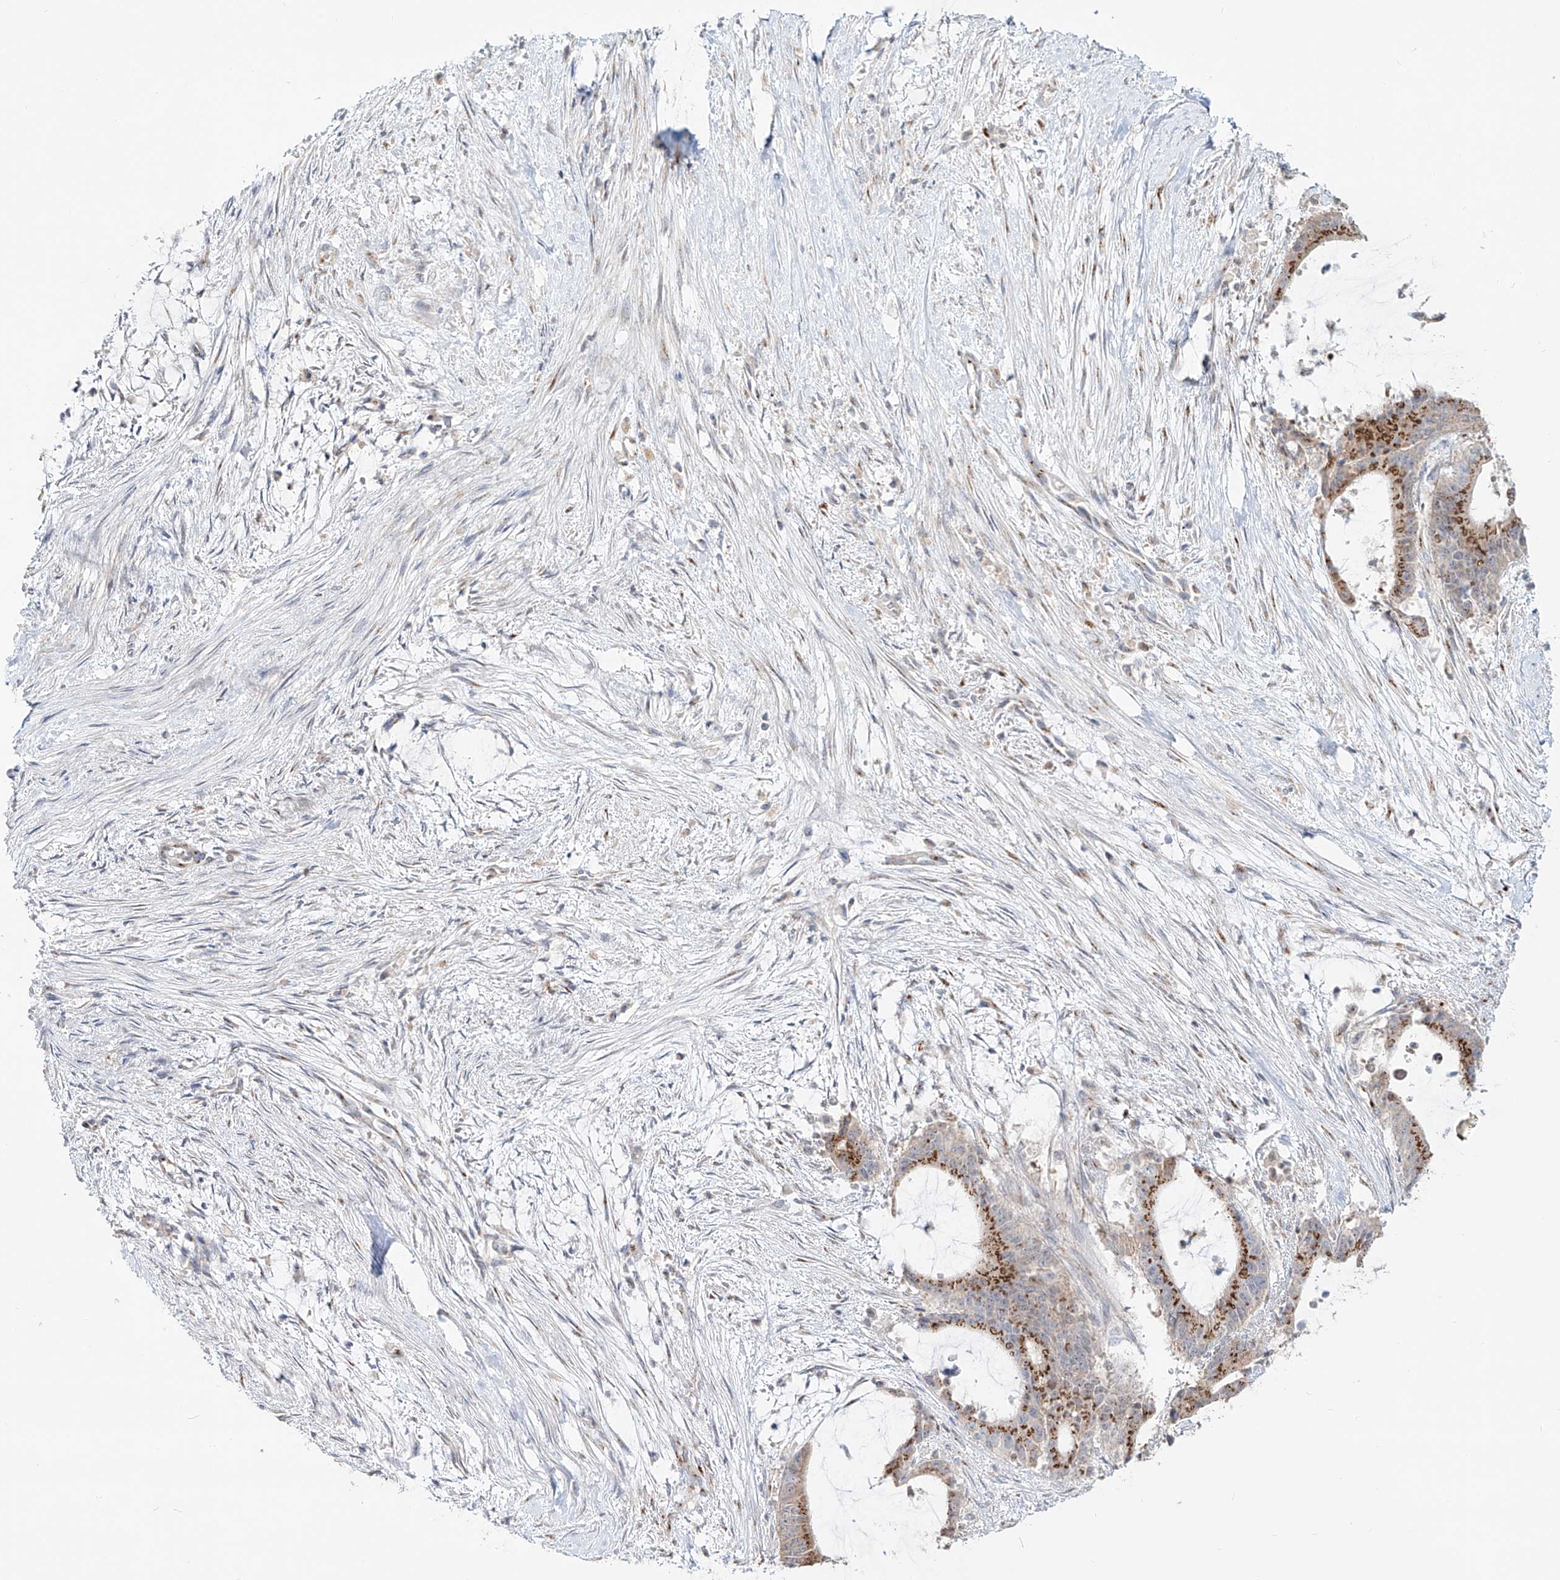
{"staining": {"intensity": "moderate", "quantity": ">75%", "location": "cytoplasmic/membranous"}, "tissue": "liver cancer", "cell_type": "Tumor cells", "image_type": "cancer", "snomed": [{"axis": "morphology", "description": "Normal tissue, NOS"}, {"axis": "morphology", "description": "Cholangiocarcinoma"}, {"axis": "topography", "description": "Liver"}, {"axis": "topography", "description": "Peripheral nerve tissue"}], "caption": "DAB immunohistochemical staining of human liver cancer (cholangiocarcinoma) displays moderate cytoplasmic/membranous protein expression in about >75% of tumor cells. (DAB IHC, brown staining for protein, blue staining for nuclei).", "gene": "BSDC1", "patient": {"sex": "female", "age": 73}}